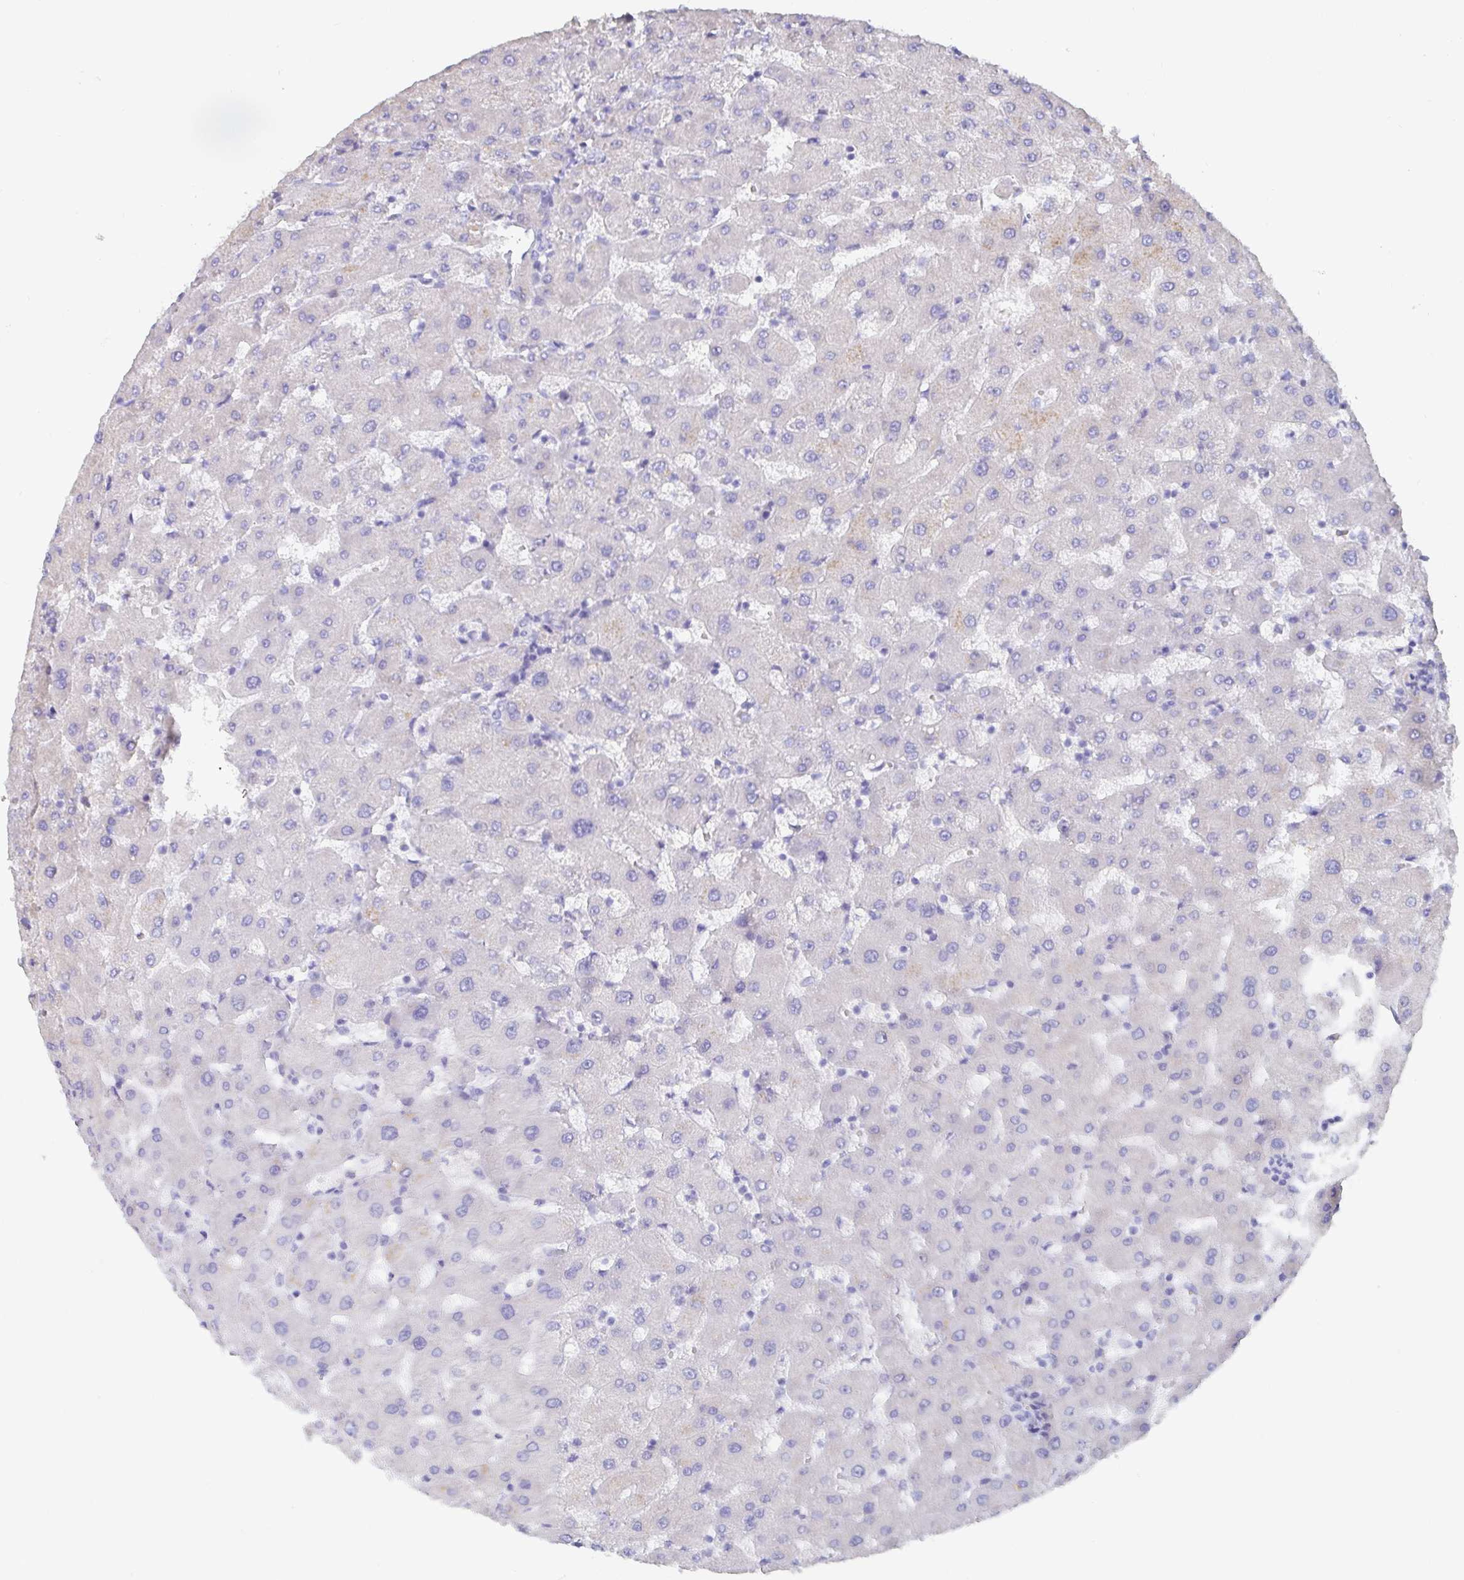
{"staining": {"intensity": "negative", "quantity": "none", "location": "none"}, "tissue": "liver", "cell_type": "Cholangiocytes", "image_type": "normal", "snomed": [{"axis": "morphology", "description": "Normal tissue, NOS"}, {"axis": "topography", "description": "Liver"}], "caption": "High power microscopy photomicrograph of an IHC histopathology image of benign liver, revealing no significant positivity in cholangiocytes.", "gene": "GRIA1", "patient": {"sex": "female", "age": 63}}